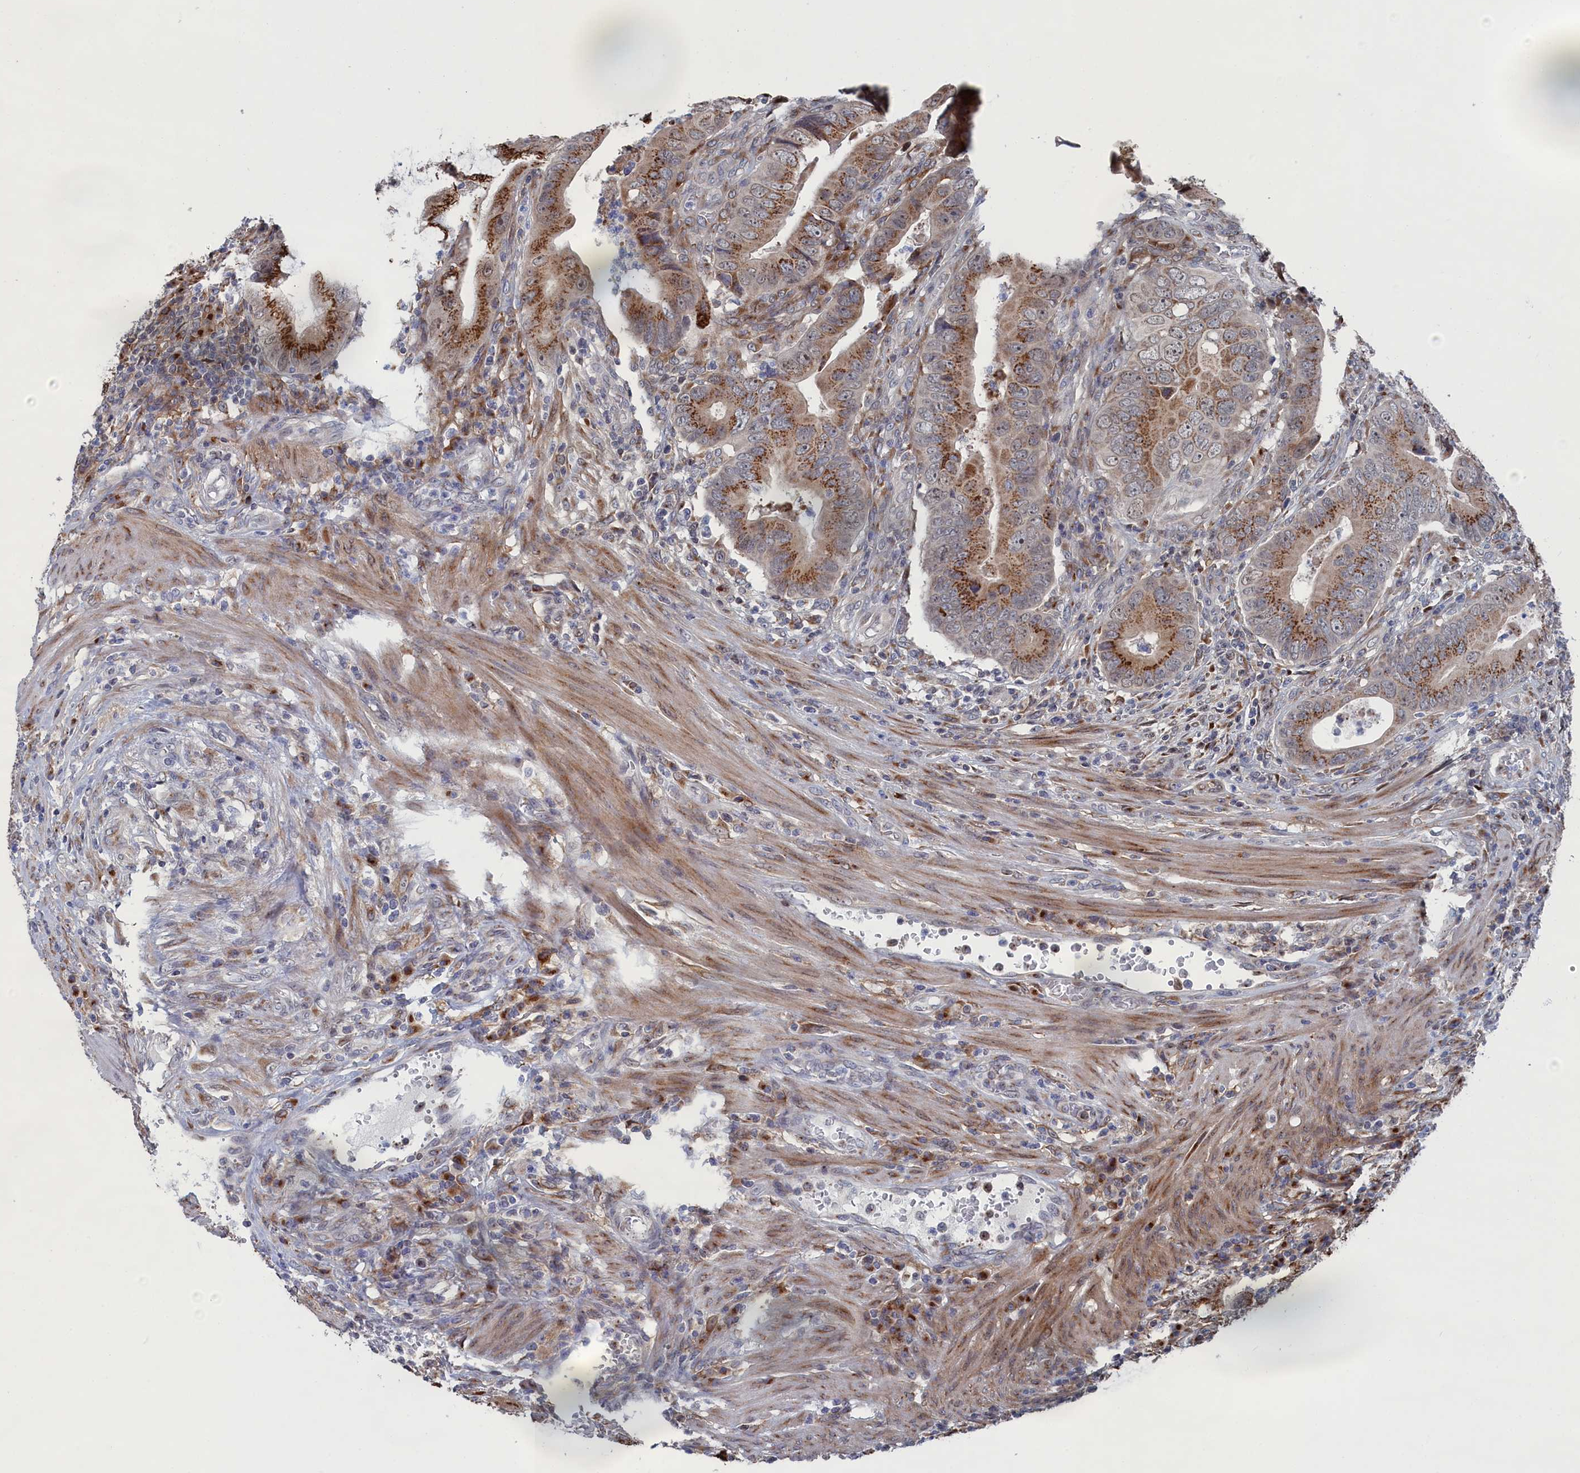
{"staining": {"intensity": "moderate", "quantity": "25%-75%", "location": "cytoplasmic/membranous"}, "tissue": "colorectal cancer", "cell_type": "Tumor cells", "image_type": "cancer", "snomed": [{"axis": "morphology", "description": "Adenocarcinoma, NOS"}, {"axis": "topography", "description": "Rectum"}], "caption": "Immunohistochemistry (IHC) of human colorectal cancer exhibits medium levels of moderate cytoplasmic/membranous expression in about 25%-75% of tumor cells.", "gene": "IRX1", "patient": {"sex": "female", "age": 78}}